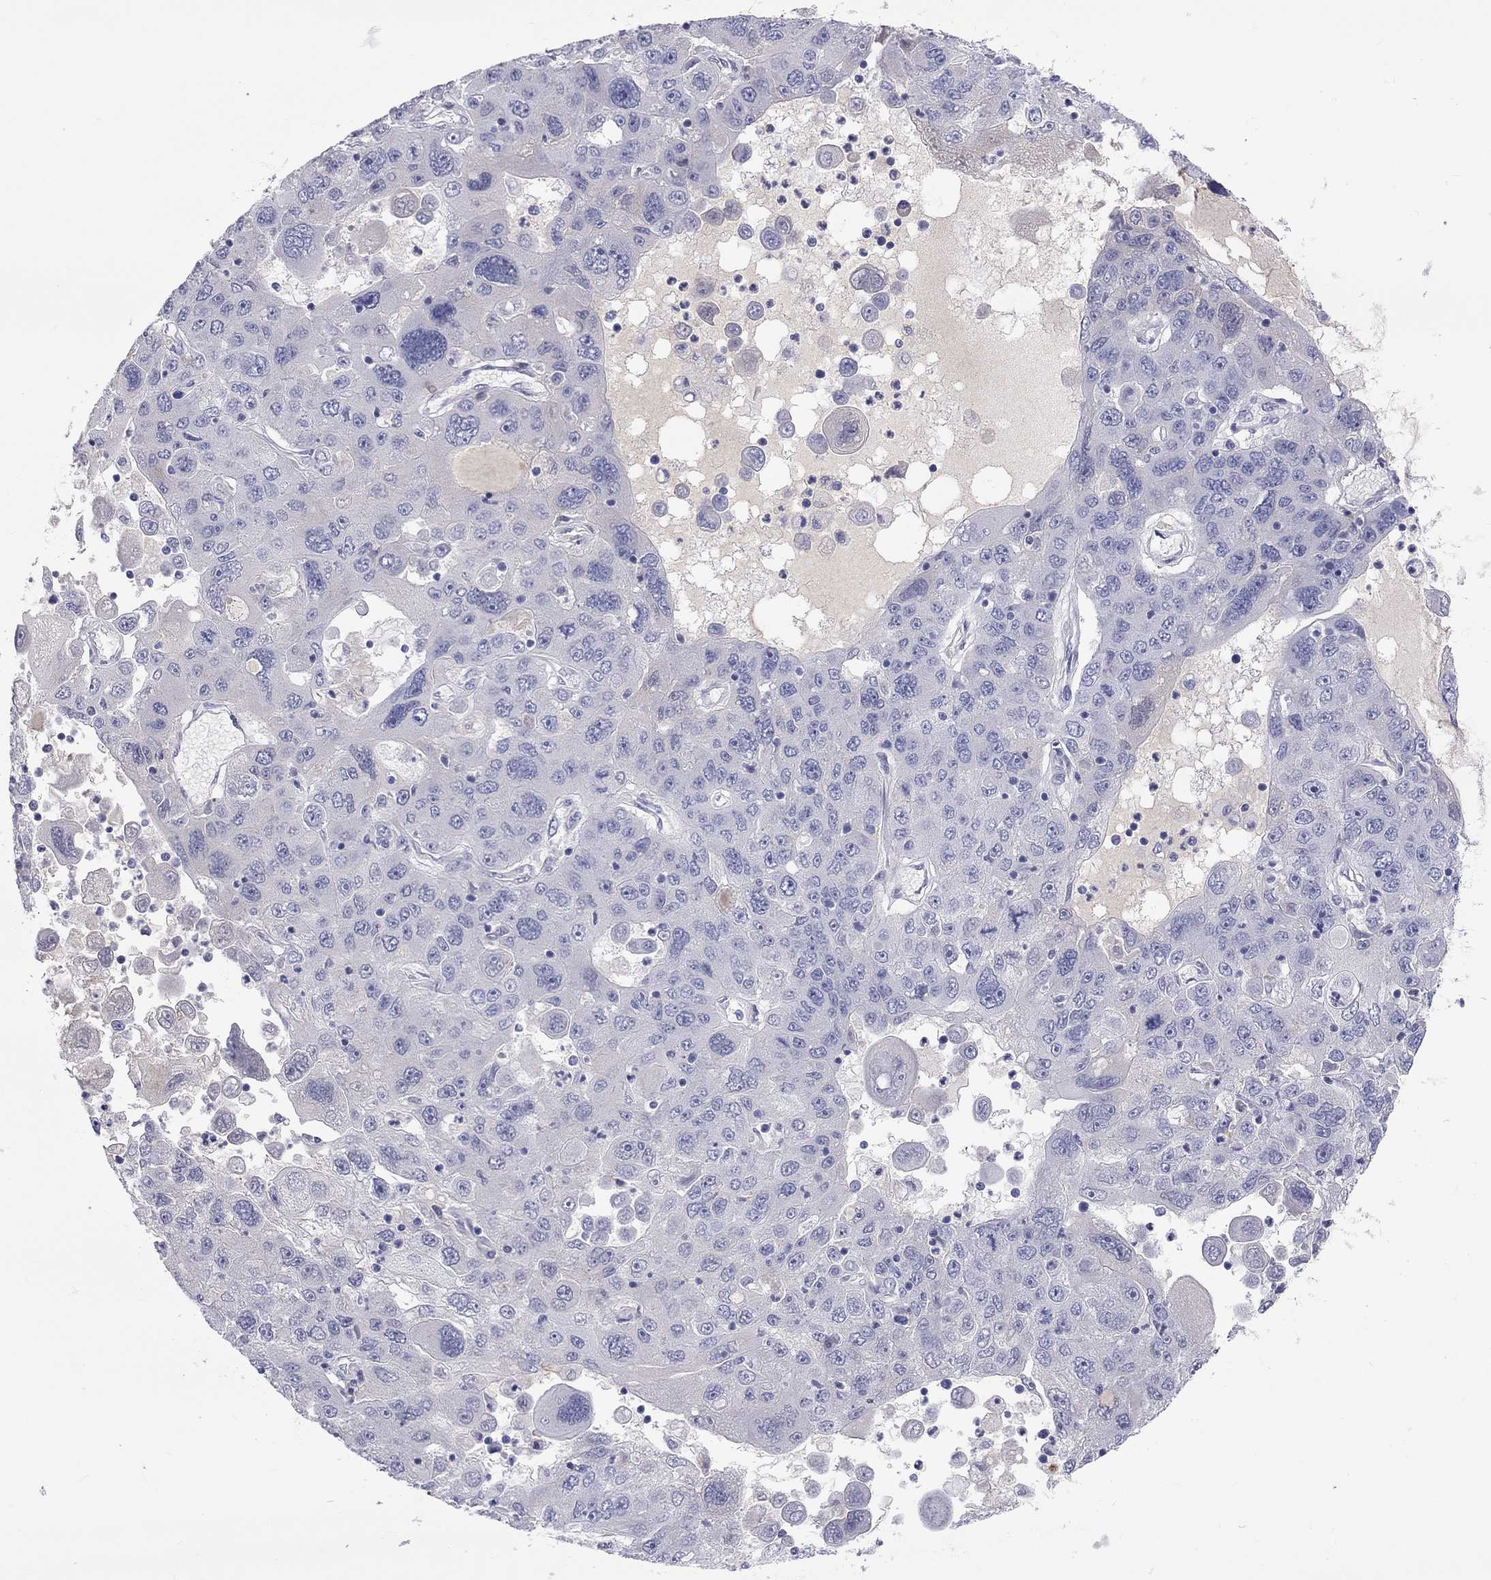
{"staining": {"intensity": "negative", "quantity": "none", "location": "none"}, "tissue": "stomach cancer", "cell_type": "Tumor cells", "image_type": "cancer", "snomed": [{"axis": "morphology", "description": "Adenocarcinoma, NOS"}, {"axis": "topography", "description": "Stomach"}], "caption": "Human adenocarcinoma (stomach) stained for a protein using IHC shows no staining in tumor cells.", "gene": "ST7L", "patient": {"sex": "male", "age": 56}}